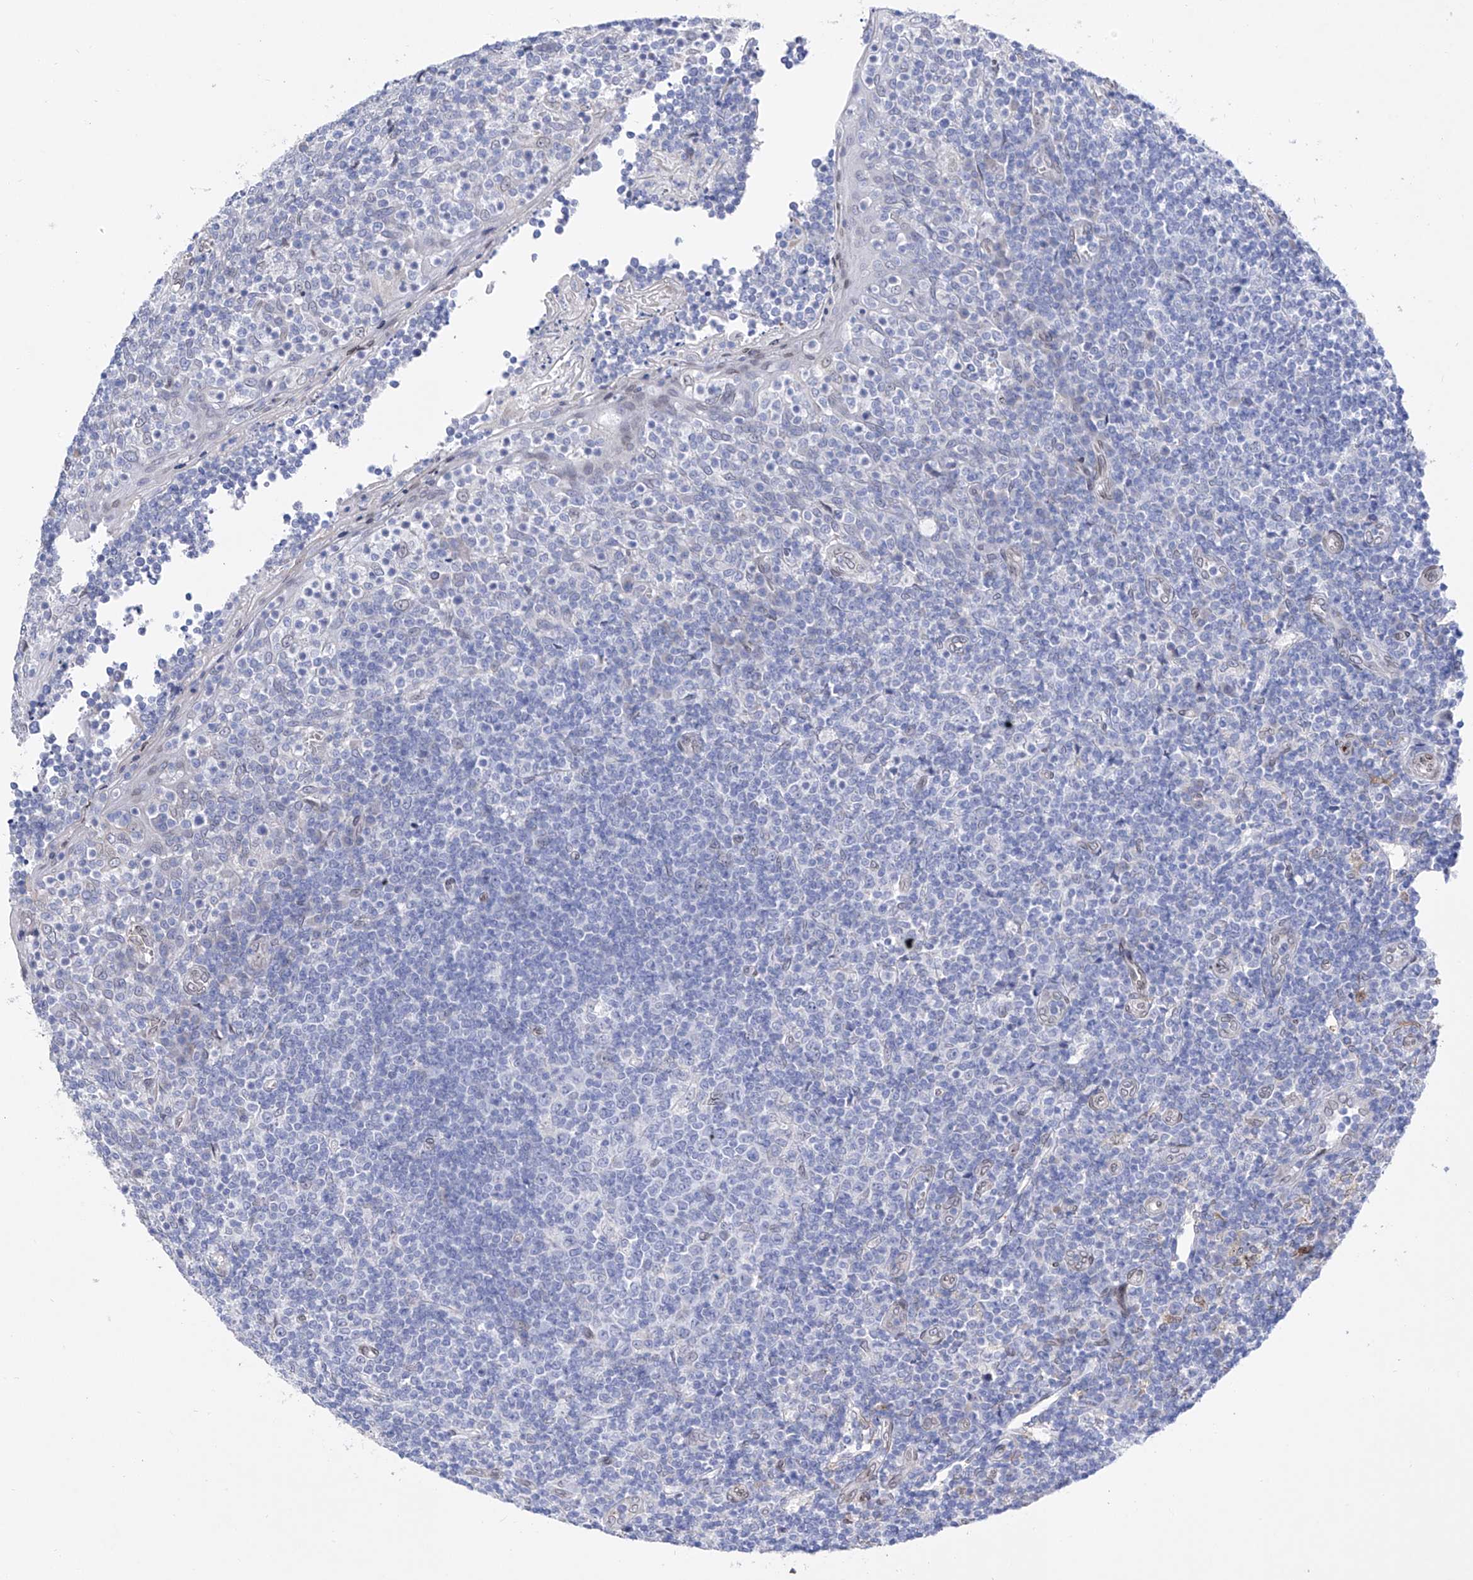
{"staining": {"intensity": "negative", "quantity": "none", "location": "none"}, "tissue": "tonsil", "cell_type": "Germinal center cells", "image_type": "normal", "snomed": [{"axis": "morphology", "description": "Normal tissue, NOS"}, {"axis": "topography", "description": "Tonsil"}], "caption": "Normal tonsil was stained to show a protein in brown. There is no significant staining in germinal center cells. Nuclei are stained in blue.", "gene": "LCLAT1", "patient": {"sex": "female", "age": 19}}